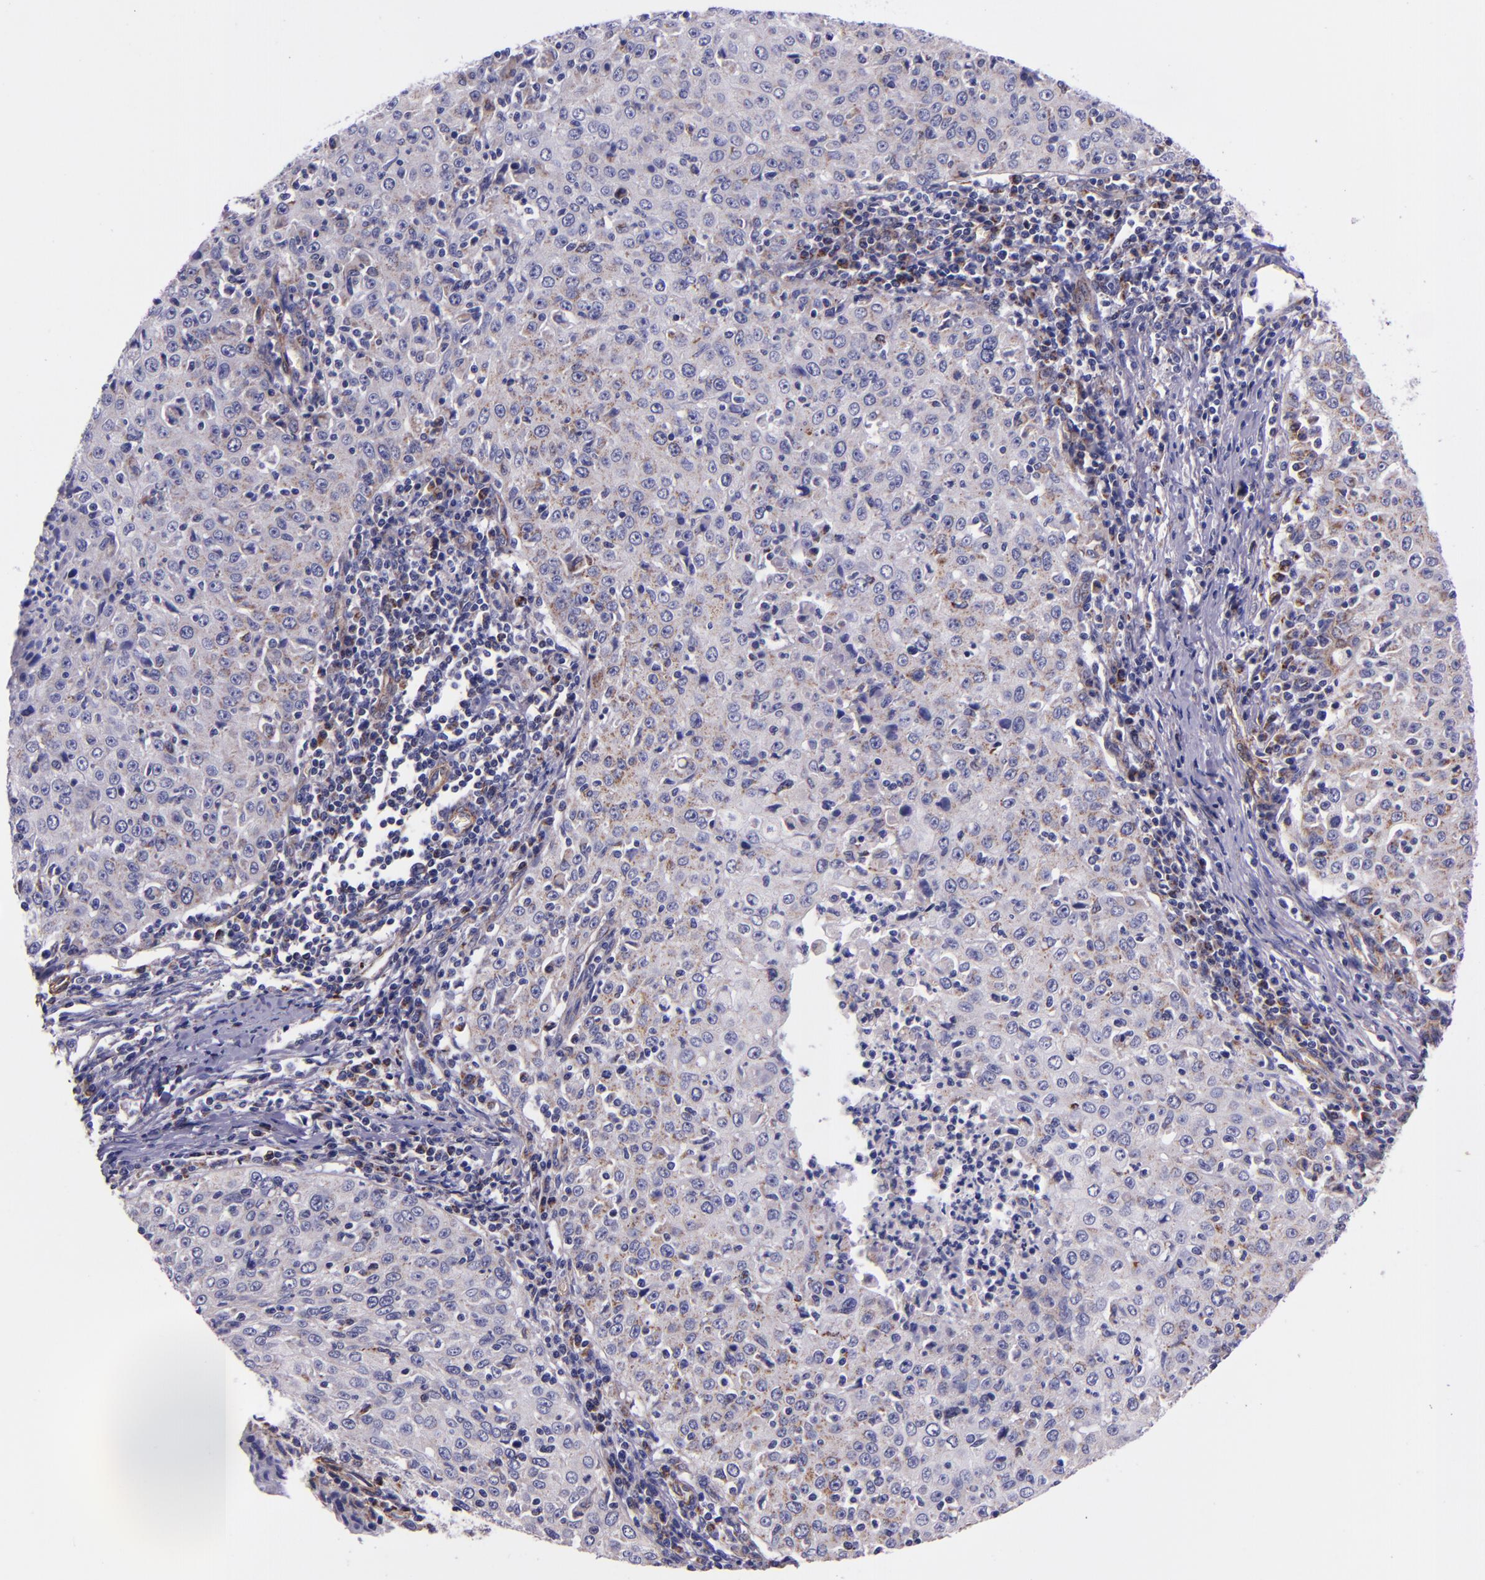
{"staining": {"intensity": "weak", "quantity": "<25%", "location": "cytoplasmic/membranous"}, "tissue": "cervical cancer", "cell_type": "Tumor cells", "image_type": "cancer", "snomed": [{"axis": "morphology", "description": "Squamous cell carcinoma, NOS"}, {"axis": "topography", "description": "Cervix"}], "caption": "This is a histopathology image of immunohistochemistry staining of cervical cancer, which shows no positivity in tumor cells. (DAB (3,3'-diaminobenzidine) immunohistochemistry (IHC) with hematoxylin counter stain).", "gene": "IDH3G", "patient": {"sex": "female", "age": 27}}